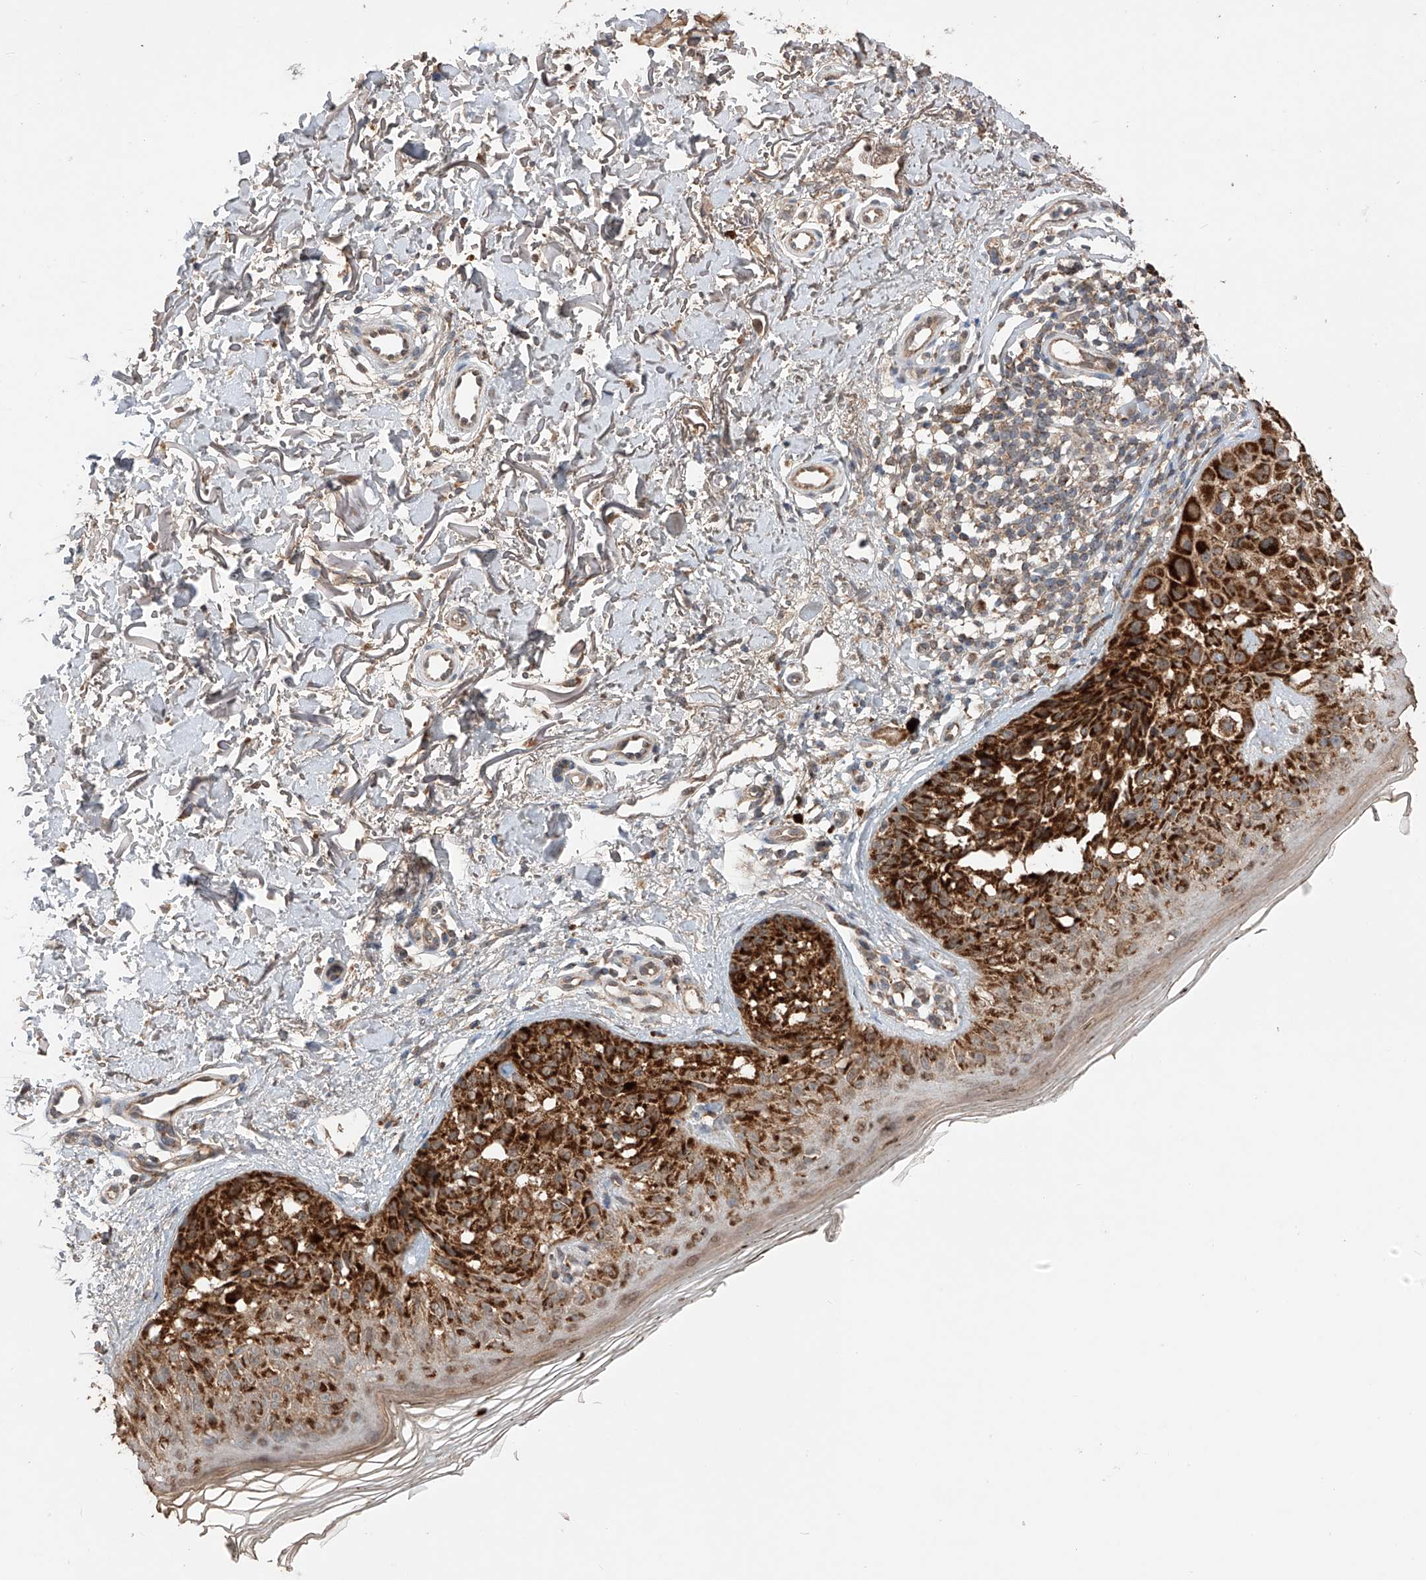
{"staining": {"intensity": "strong", "quantity": ">75%", "location": "cytoplasmic/membranous"}, "tissue": "melanoma", "cell_type": "Tumor cells", "image_type": "cancer", "snomed": [{"axis": "morphology", "description": "Malignant melanoma, NOS"}, {"axis": "topography", "description": "Skin"}], "caption": "Immunohistochemical staining of human melanoma displays strong cytoplasmic/membranous protein staining in approximately >75% of tumor cells.", "gene": "SDHAF4", "patient": {"sex": "female", "age": 50}}